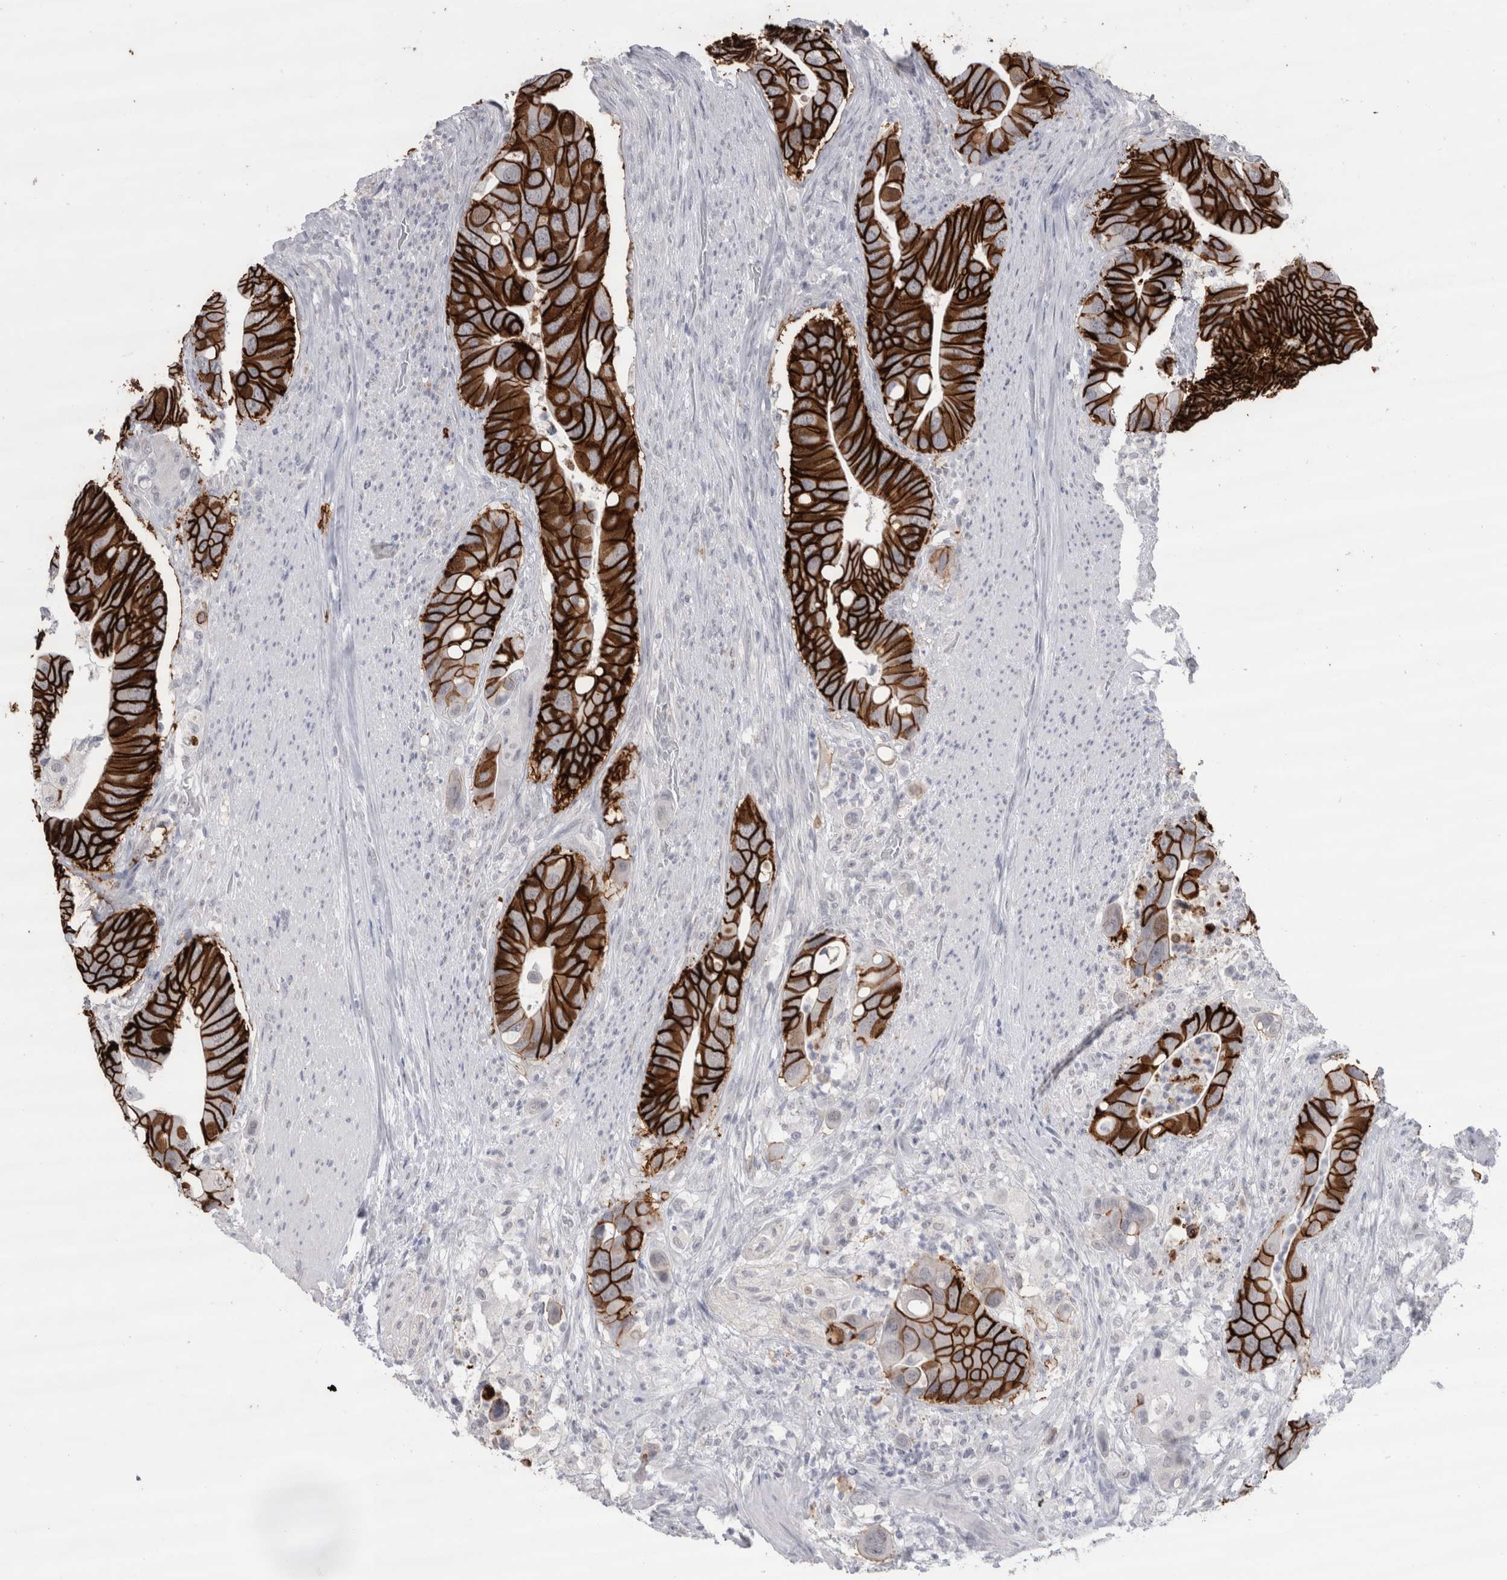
{"staining": {"intensity": "strong", "quantity": ">75%", "location": "cytoplasmic/membranous"}, "tissue": "colorectal cancer", "cell_type": "Tumor cells", "image_type": "cancer", "snomed": [{"axis": "morphology", "description": "Adenocarcinoma, NOS"}, {"axis": "topography", "description": "Rectum"}], "caption": "Human adenocarcinoma (colorectal) stained with a brown dye demonstrates strong cytoplasmic/membranous positive positivity in approximately >75% of tumor cells.", "gene": "CDH17", "patient": {"sex": "female", "age": 57}}